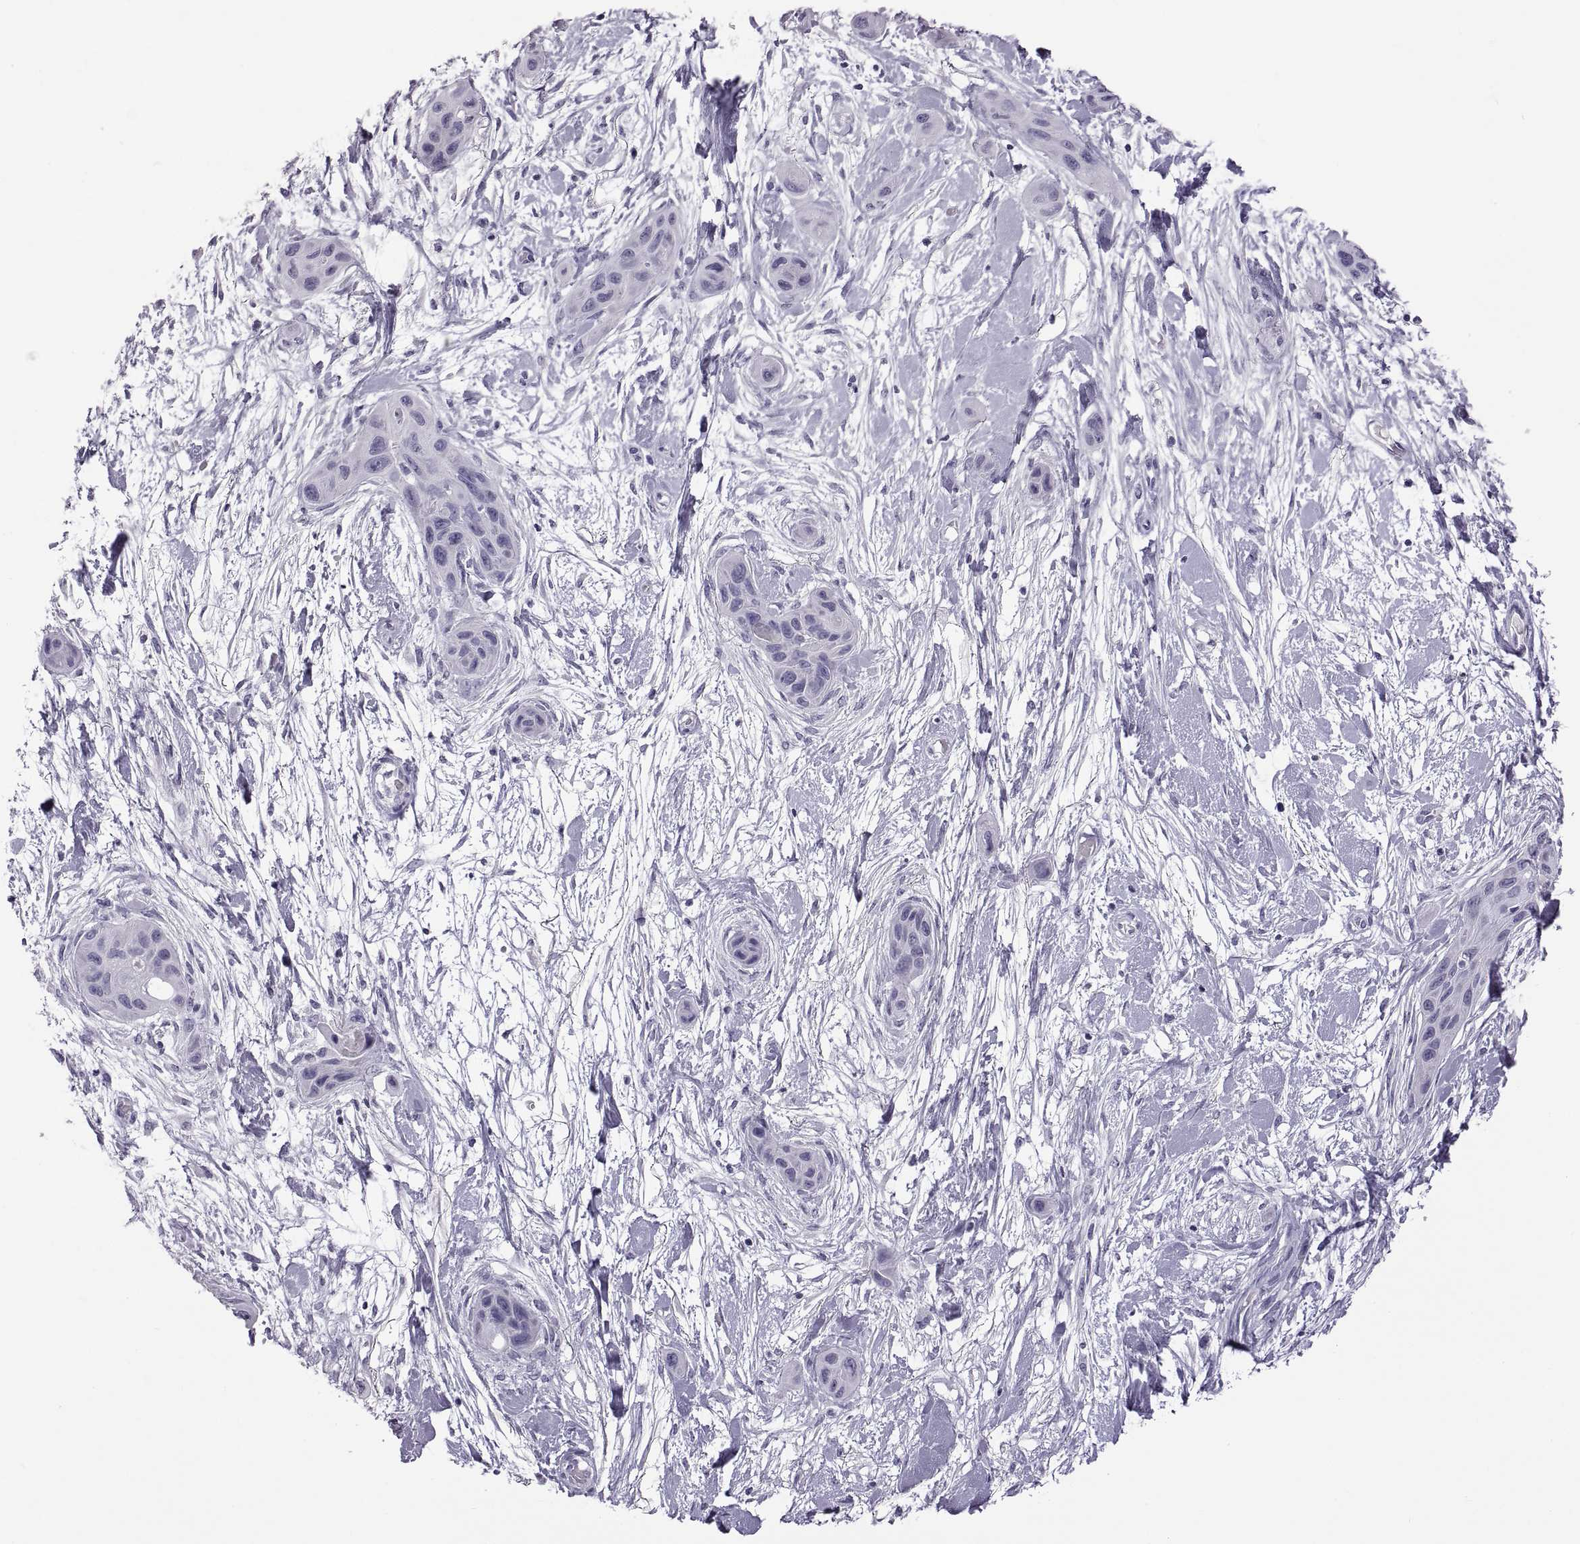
{"staining": {"intensity": "negative", "quantity": "none", "location": "none"}, "tissue": "skin cancer", "cell_type": "Tumor cells", "image_type": "cancer", "snomed": [{"axis": "morphology", "description": "Squamous cell carcinoma, NOS"}, {"axis": "topography", "description": "Skin"}], "caption": "The immunohistochemistry histopathology image has no significant positivity in tumor cells of skin cancer (squamous cell carcinoma) tissue.", "gene": "RDM1", "patient": {"sex": "male", "age": 79}}